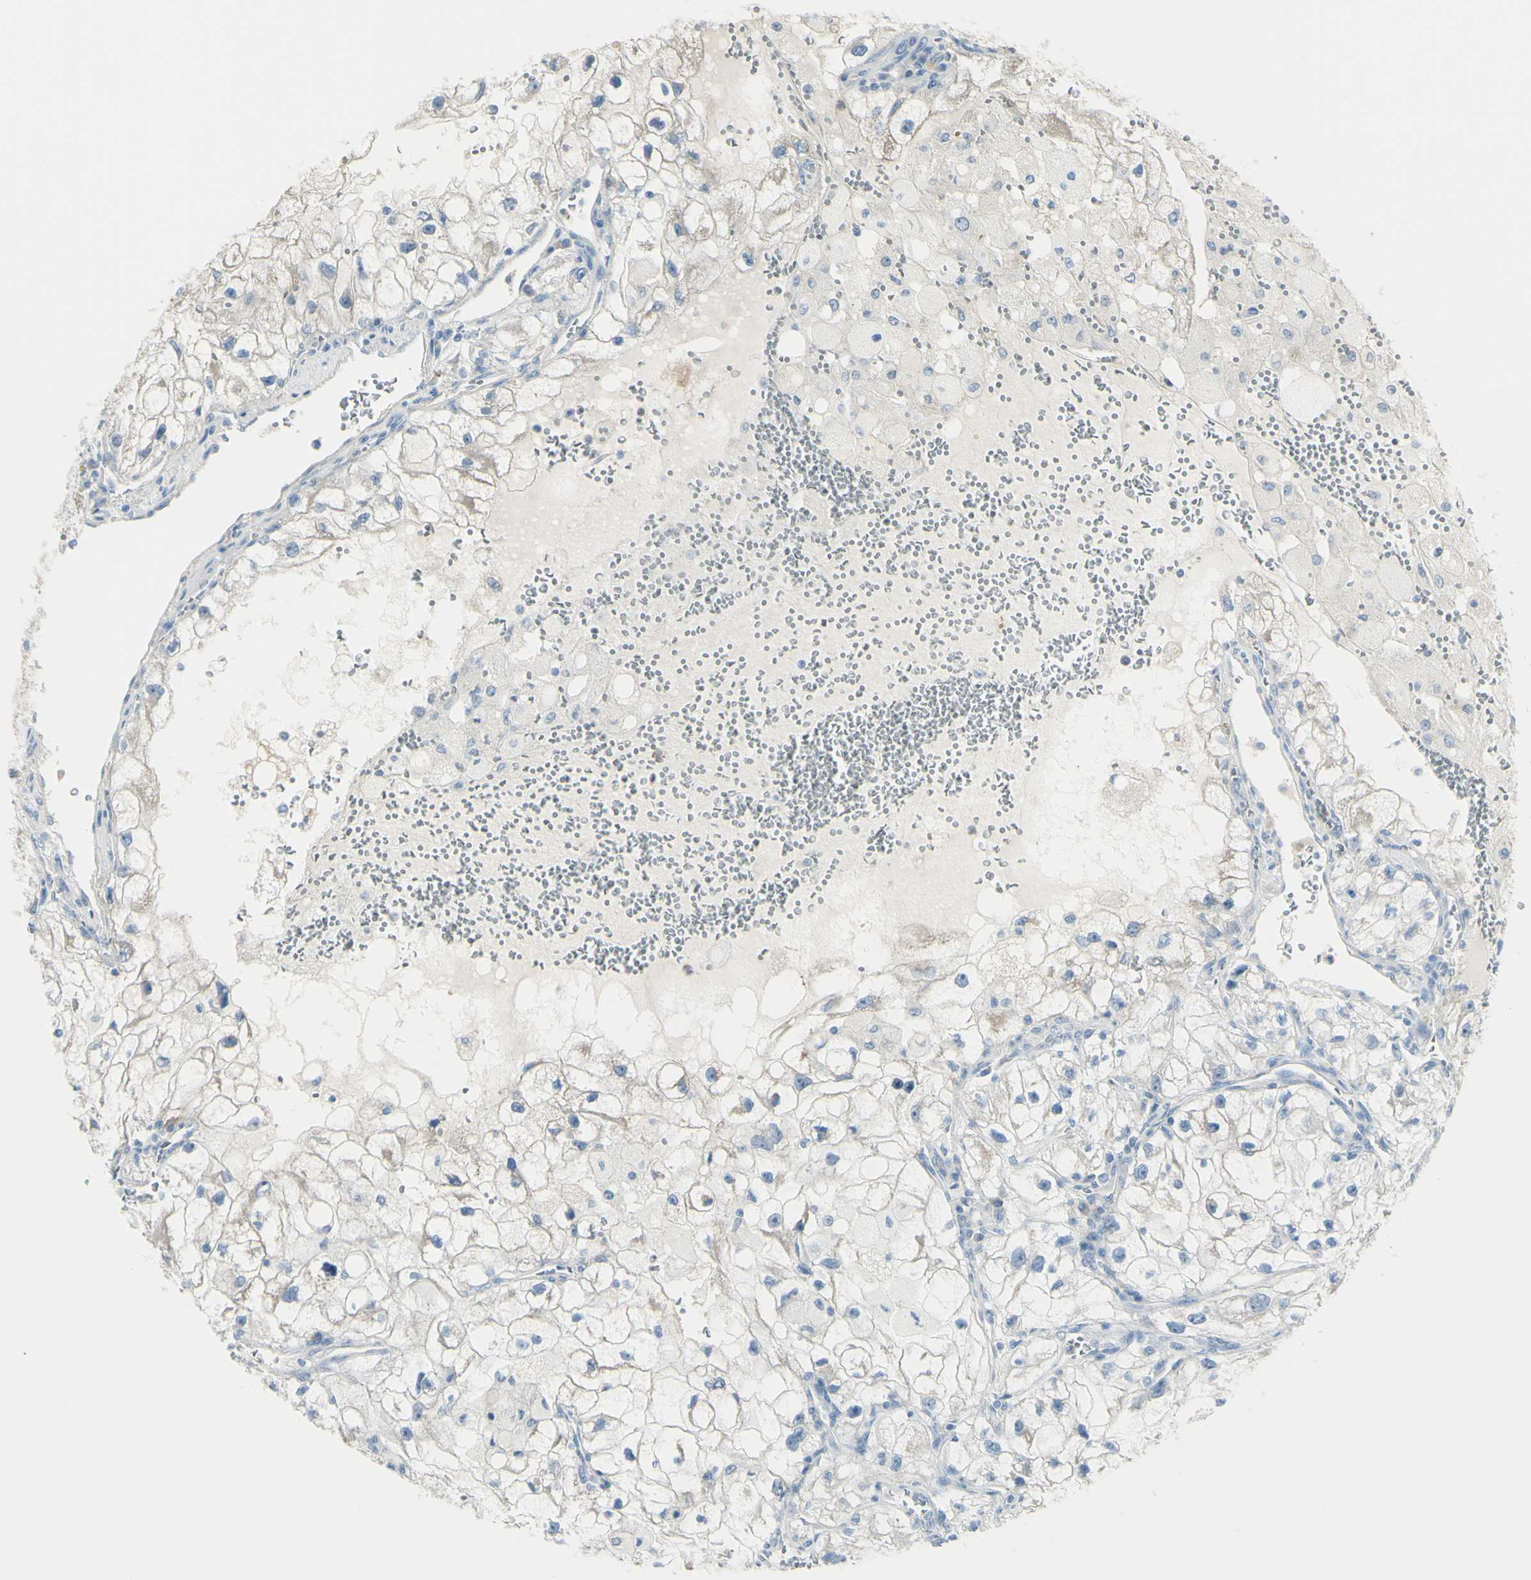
{"staining": {"intensity": "weak", "quantity": "<25%", "location": "cytoplasmic/membranous"}, "tissue": "renal cancer", "cell_type": "Tumor cells", "image_type": "cancer", "snomed": [{"axis": "morphology", "description": "Adenocarcinoma, NOS"}, {"axis": "topography", "description": "Kidney"}], "caption": "Protein analysis of renal adenocarcinoma exhibits no significant expression in tumor cells.", "gene": "ZNF557", "patient": {"sex": "female", "age": 70}}